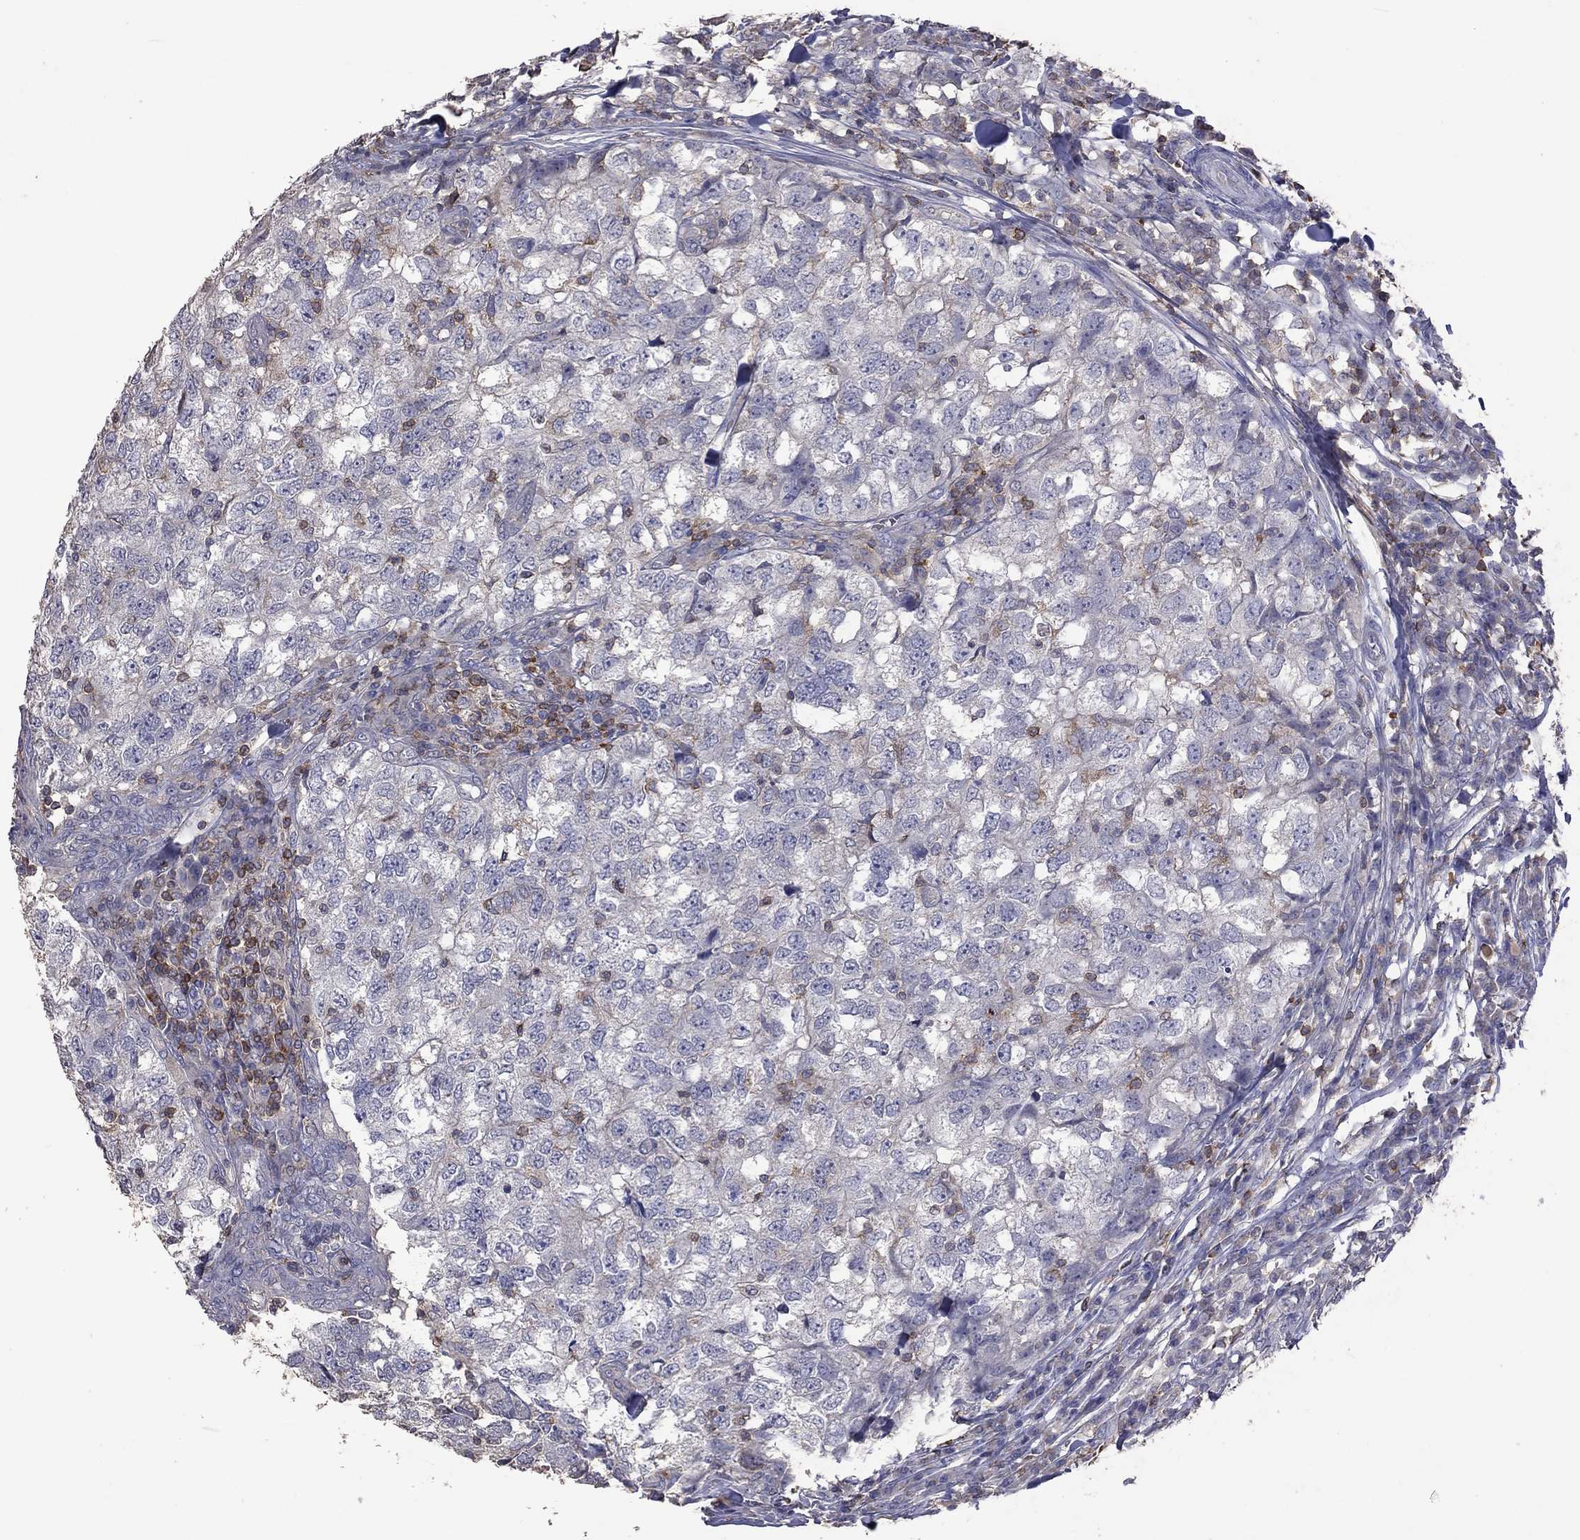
{"staining": {"intensity": "negative", "quantity": "none", "location": "none"}, "tissue": "breast cancer", "cell_type": "Tumor cells", "image_type": "cancer", "snomed": [{"axis": "morphology", "description": "Duct carcinoma"}, {"axis": "topography", "description": "Breast"}], "caption": "A histopathology image of human breast cancer is negative for staining in tumor cells.", "gene": "IPCEF1", "patient": {"sex": "female", "age": 30}}